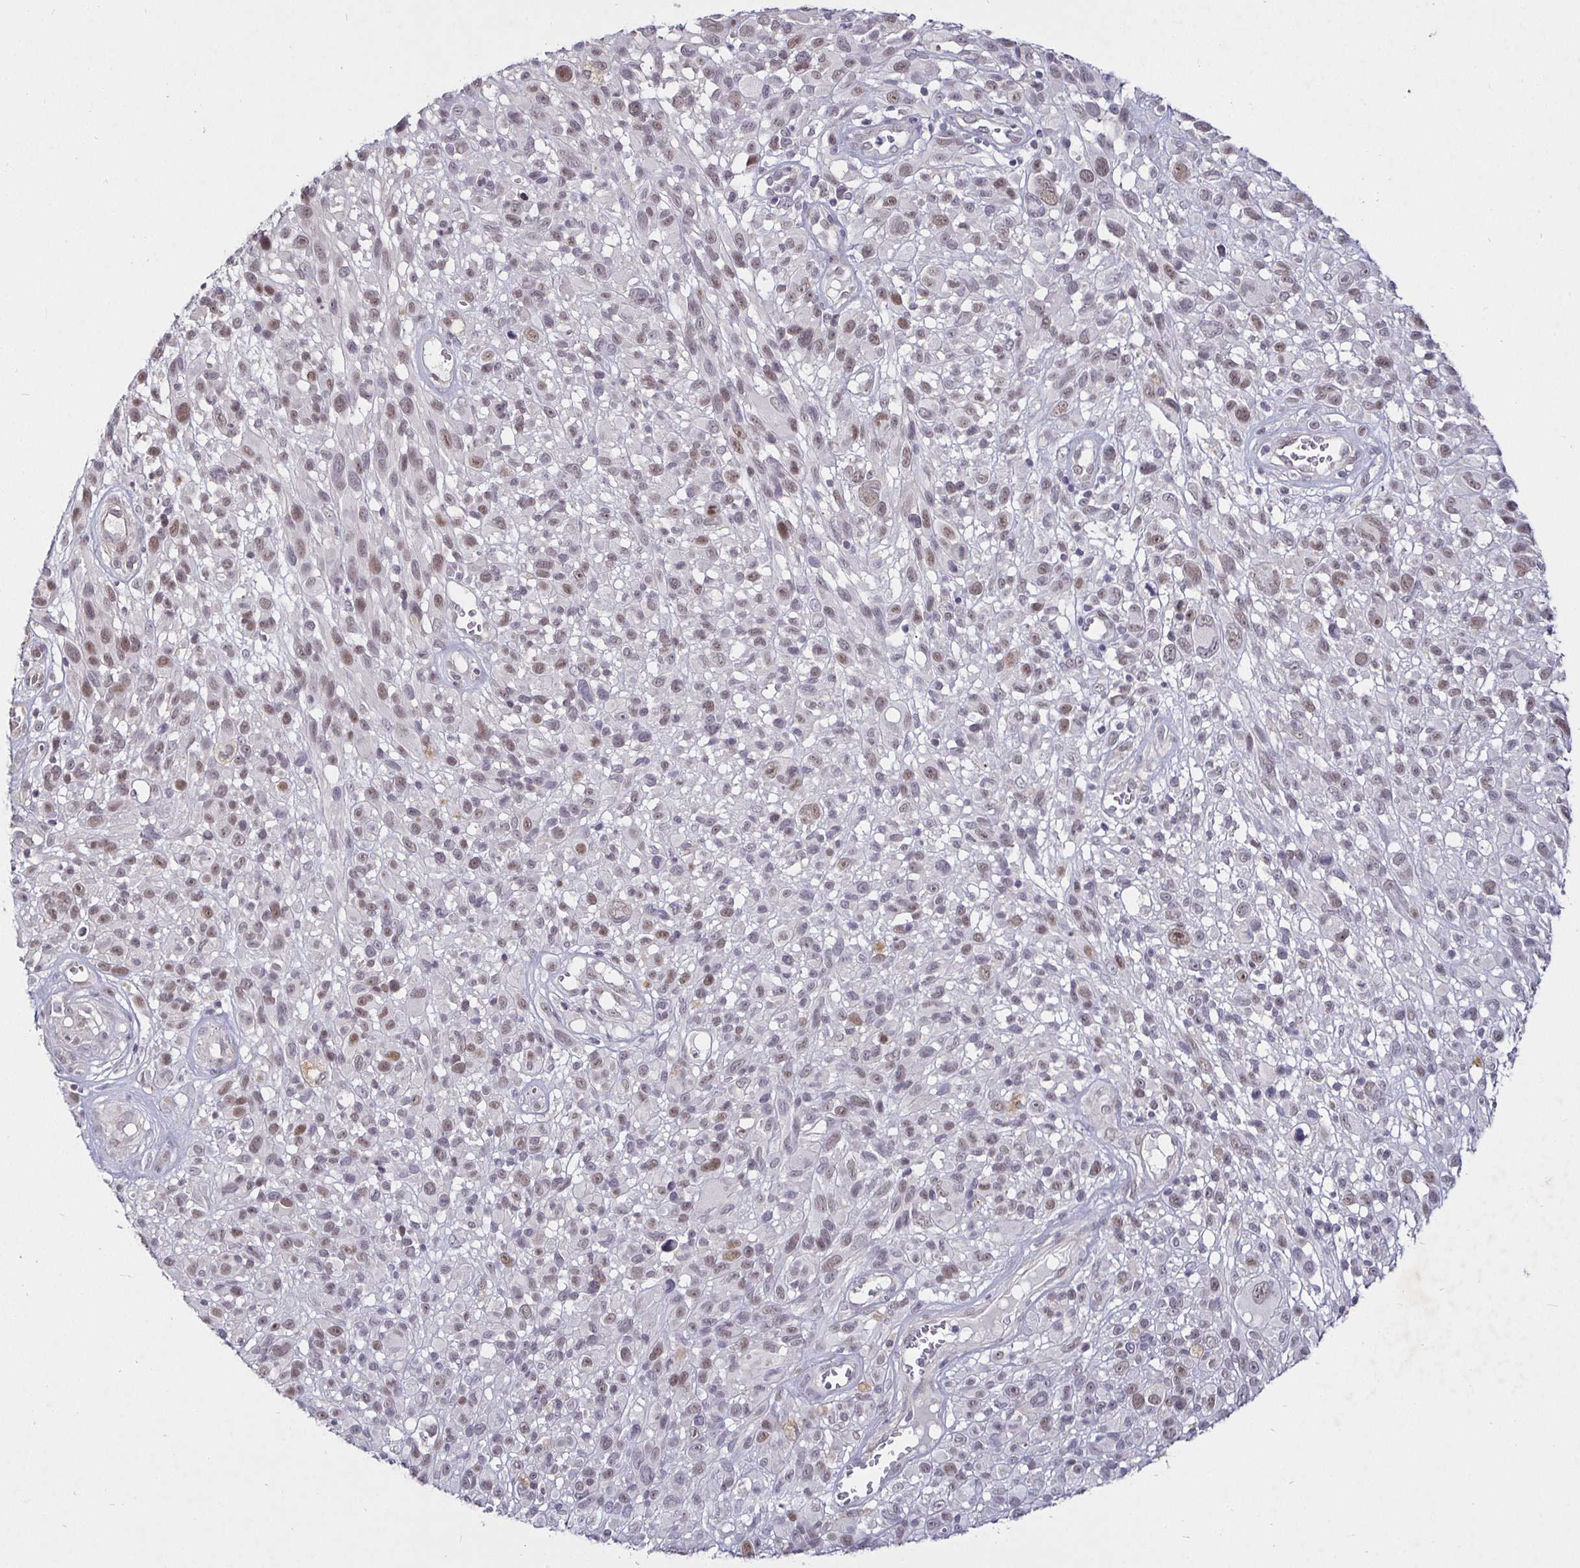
{"staining": {"intensity": "moderate", "quantity": "25%-75%", "location": "nuclear"}, "tissue": "melanoma", "cell_type": "Tumor cells", "image_type": "cancer", "snomed": [{"axis": "morphology", "description": "Malignant melanoma, NOS"}, {"axis": "topography", "description": "Skin"}], "caption": "Protein staining displays moderate nuclear positivity in about 25%-75% of tumor cells in malignant melanoma.", "gene": "MLH1", "patient": {"sex": "male", "age": 68}}